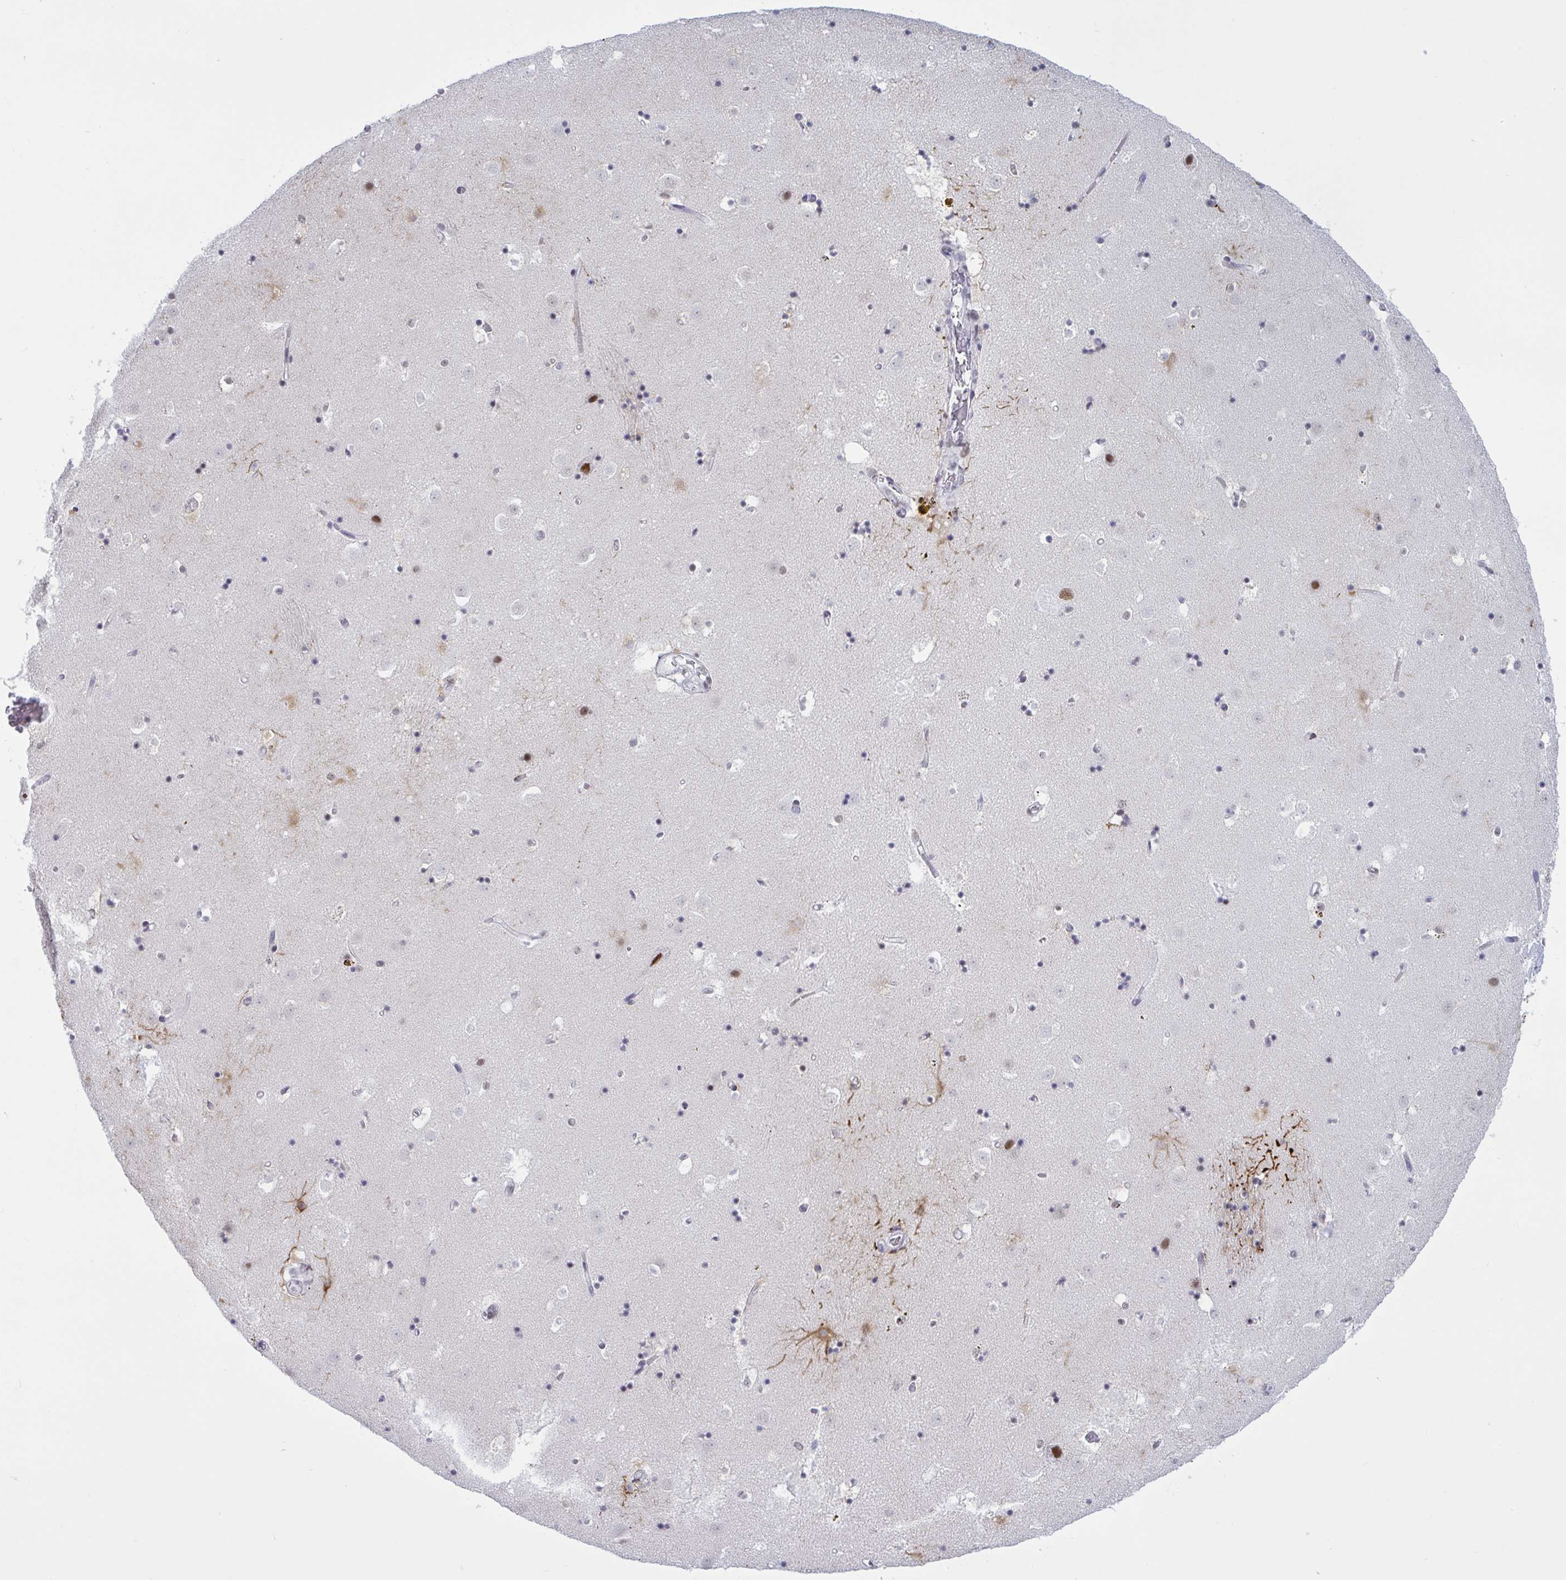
{"staining": {"intensity": "moderate", "quantity": "<25%", "location": "cytoplasmic/membranous"}, "tissue": "caudate", "cell_type": "Glial cells", "image_type": "normal", "snomed": [{"axis": "morphology", "description": "Normal tissue, NOS"}, {"axis": "topography", "description": "Lateral ventricle wall"}], "caption": "Protein staining reveals moderate cytoplasmic/membranous positivity in approximately <25% of glial cells in benign caudate.", "gene": "PPP1R10", "patient": {"sex": "male", "age": 58}}